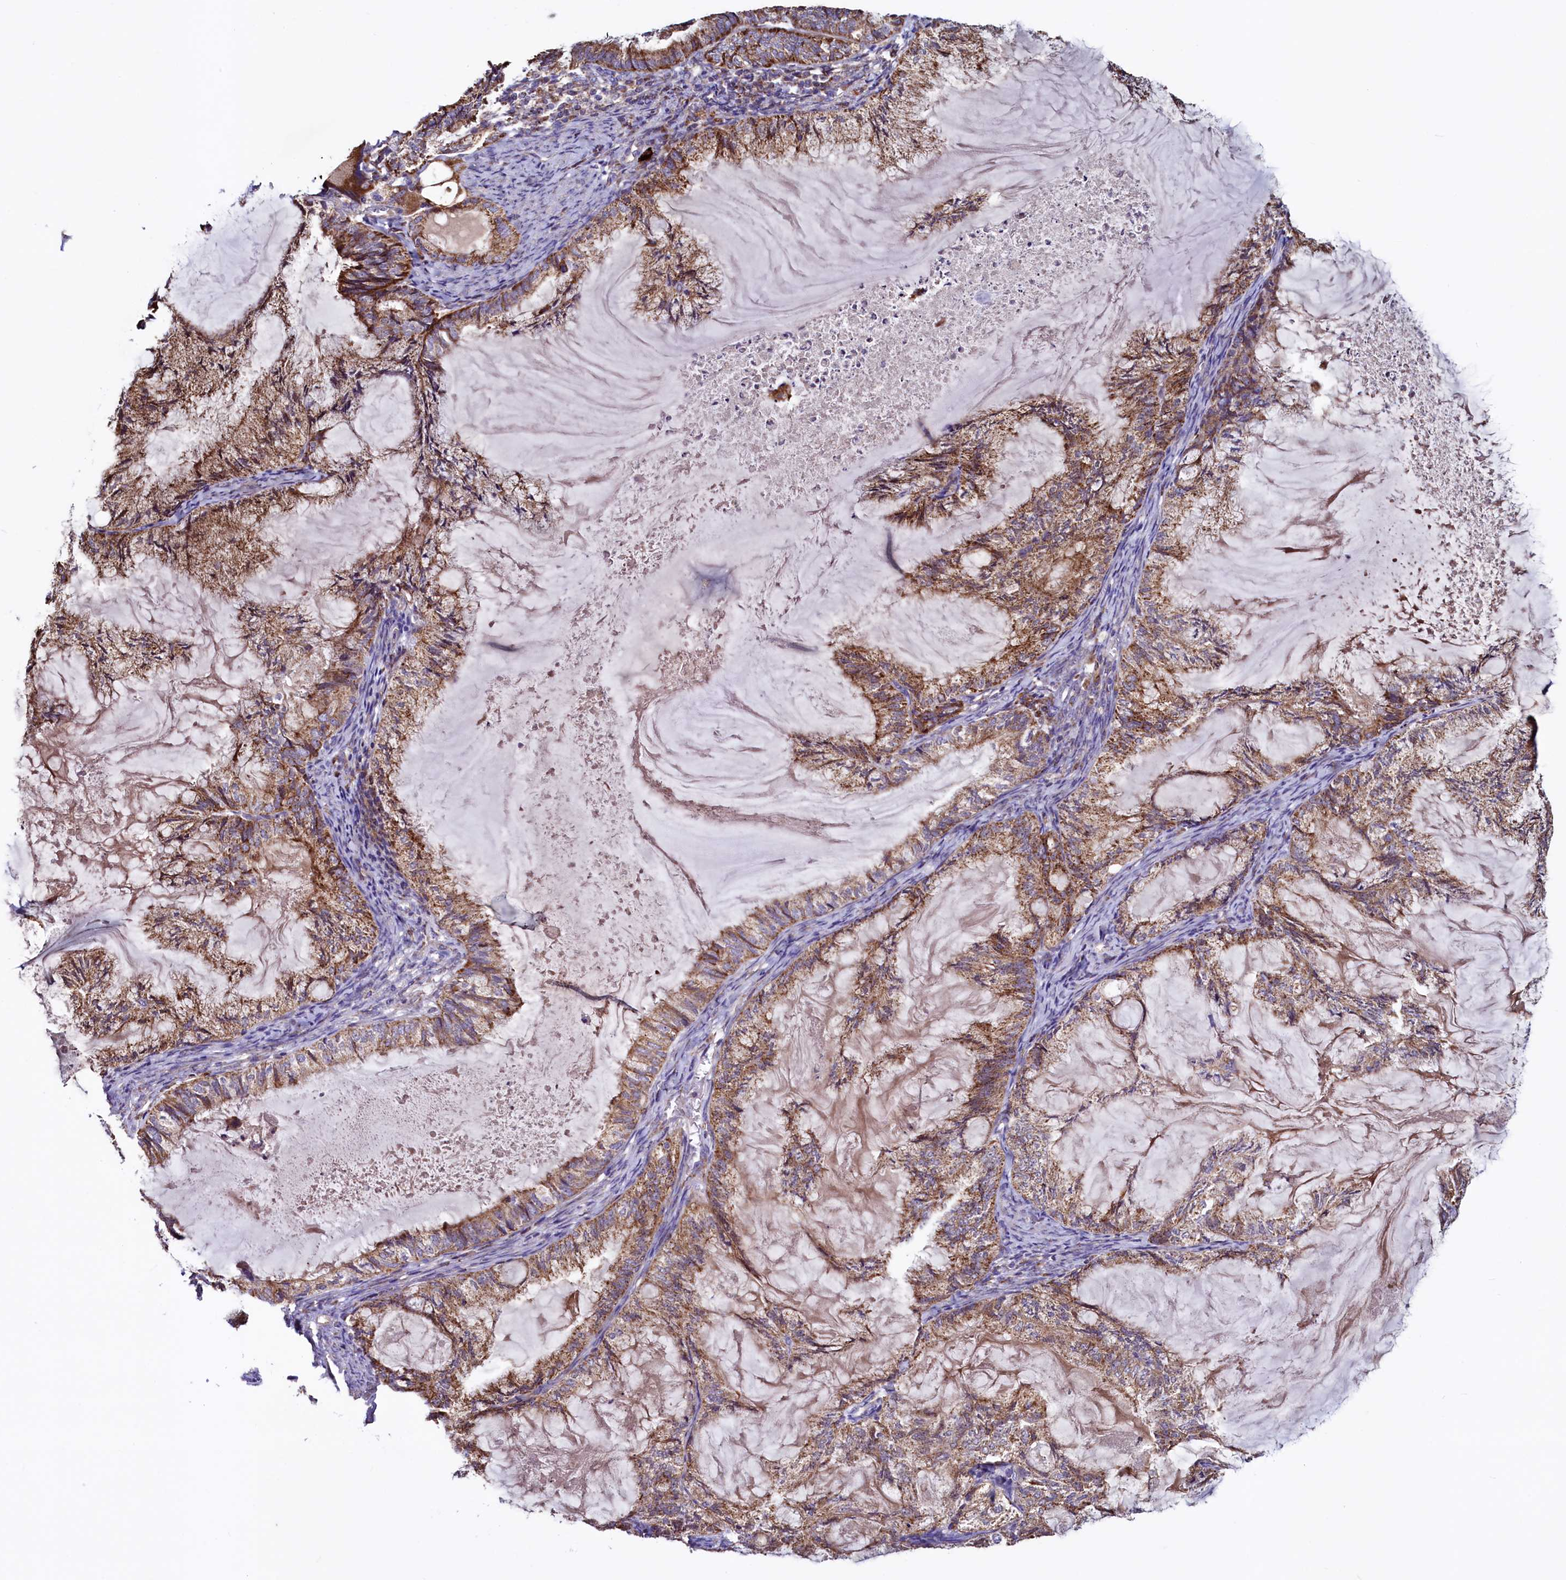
{"staining": {"intensity": "moderate", "quantity": ">75%", "location": "cytoplasmic/membranous"}, "tissue": "endometrial cancer", "cell_type": "Tumor cells", "image_type": "cancer", "snomed": [{"axis": "morphology", "description": "Adenocarcinoma, NOS"}, {"axis": "topography", "description": "Endometrium"}], "caption": "Moderate cytoplasmic/membranous staining is present in about >75% of tumor cells in adenocarcinoma (endometrial).", "gene": "STARD5", "patient": {"sex": "female", "age": 86}}